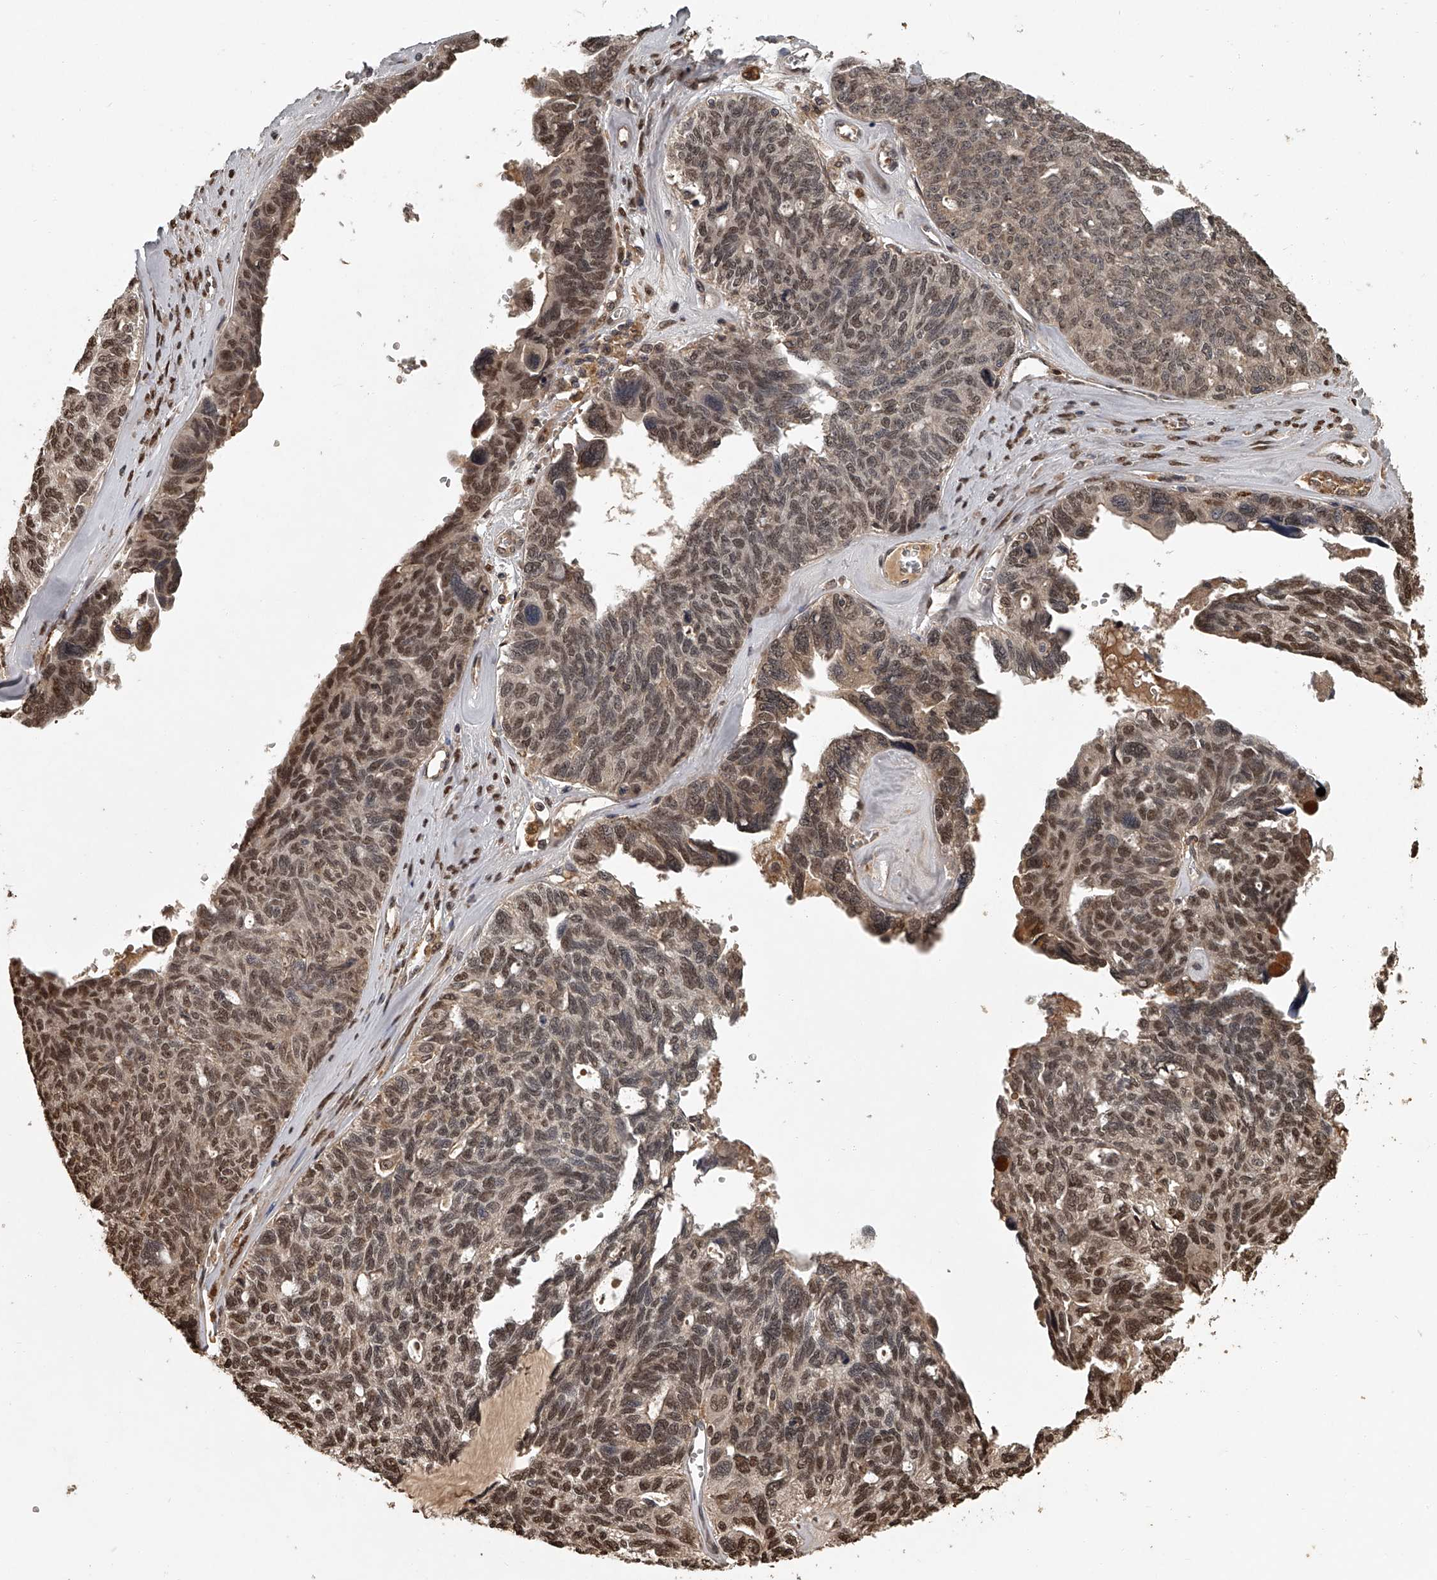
{"staining": {"intensity": "moderate", "quantity": ">75%", "location": "cytoplasmic/membranous,nuclear"}, "tissue": "ovarian cancer", "cell_type": "Tumor cells", "image_type": "cancer", "snomed": [{"axis": "morphology", "description": "Cystadenocarcinoma, serous, NOS"}, {"axis": "topography", "description": "Ovary"}], "caption": "A histopathology image of serous cystadenocarcinoma (ovarian) stained for a protein reveals moderate cytoplasmic/membranous and nuclear brown staining in tumor cells. (brown staining indicates protein expression, while blue staining denotes nuclei).", "gene": "PLEKHG1", "patient": {"sex": "female", "age": 79}}